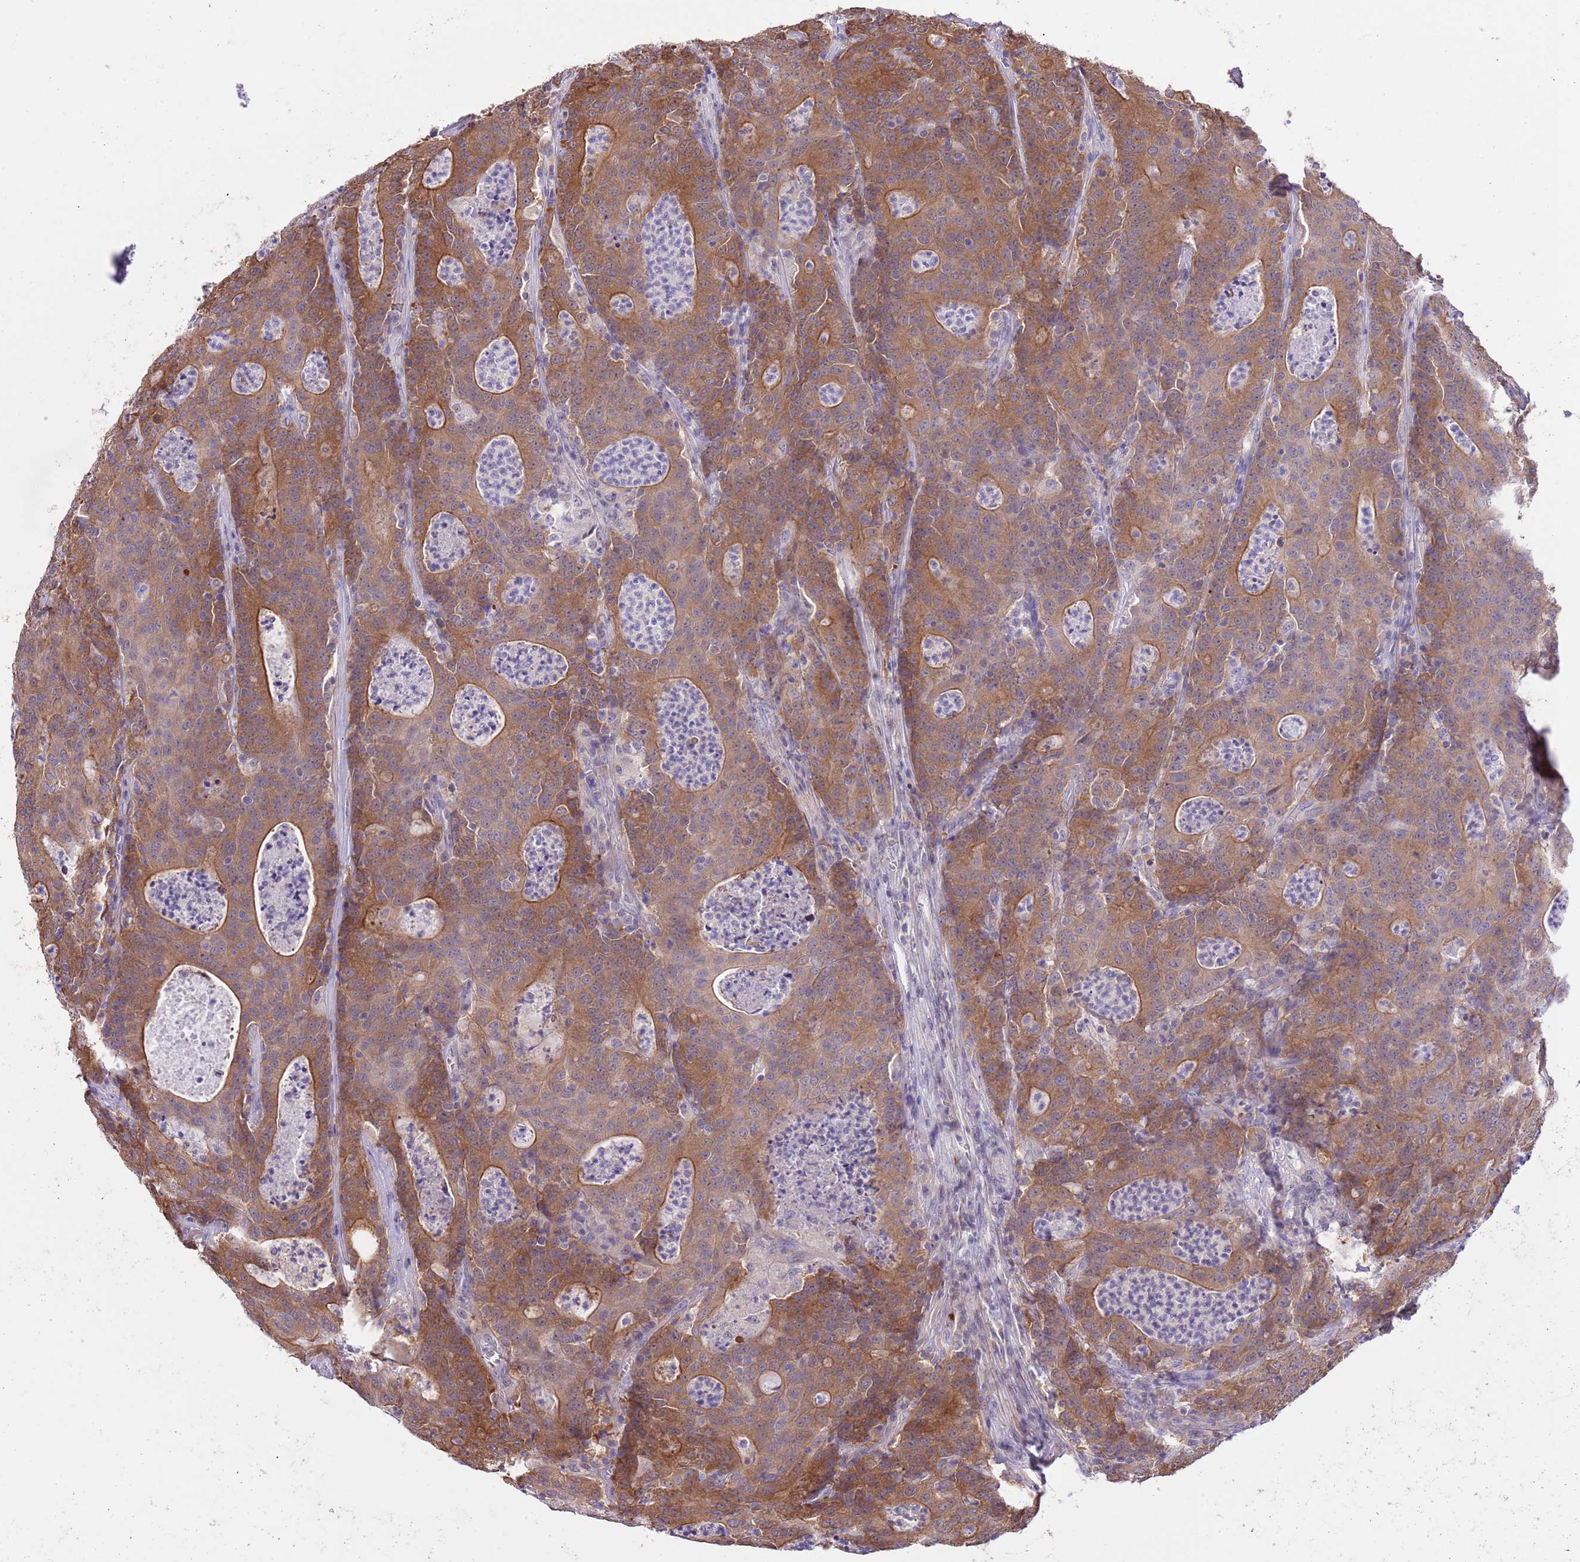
{"staining": {"intensity": "moderate", "quantity": ">75%", "location": "cytoplasmic/membranous"}, "tissue": "colorectal cancer", "cell_type": "Tumor cells", "image_type": "cancer", "snomed": [{"axis": "morphology", "description": "Adenocarcinoma, NOS"}, {"axis": "topography", "description": "Colon"}], "caption": "Protein positivity by immunohistochemistry displays moderate cytoplasmic/membranous expression in about >75% of tumor cells in colorectal adenocarcinoma.", "gene": "PRR32", "patient": {"sex": "male", "age": 83}}